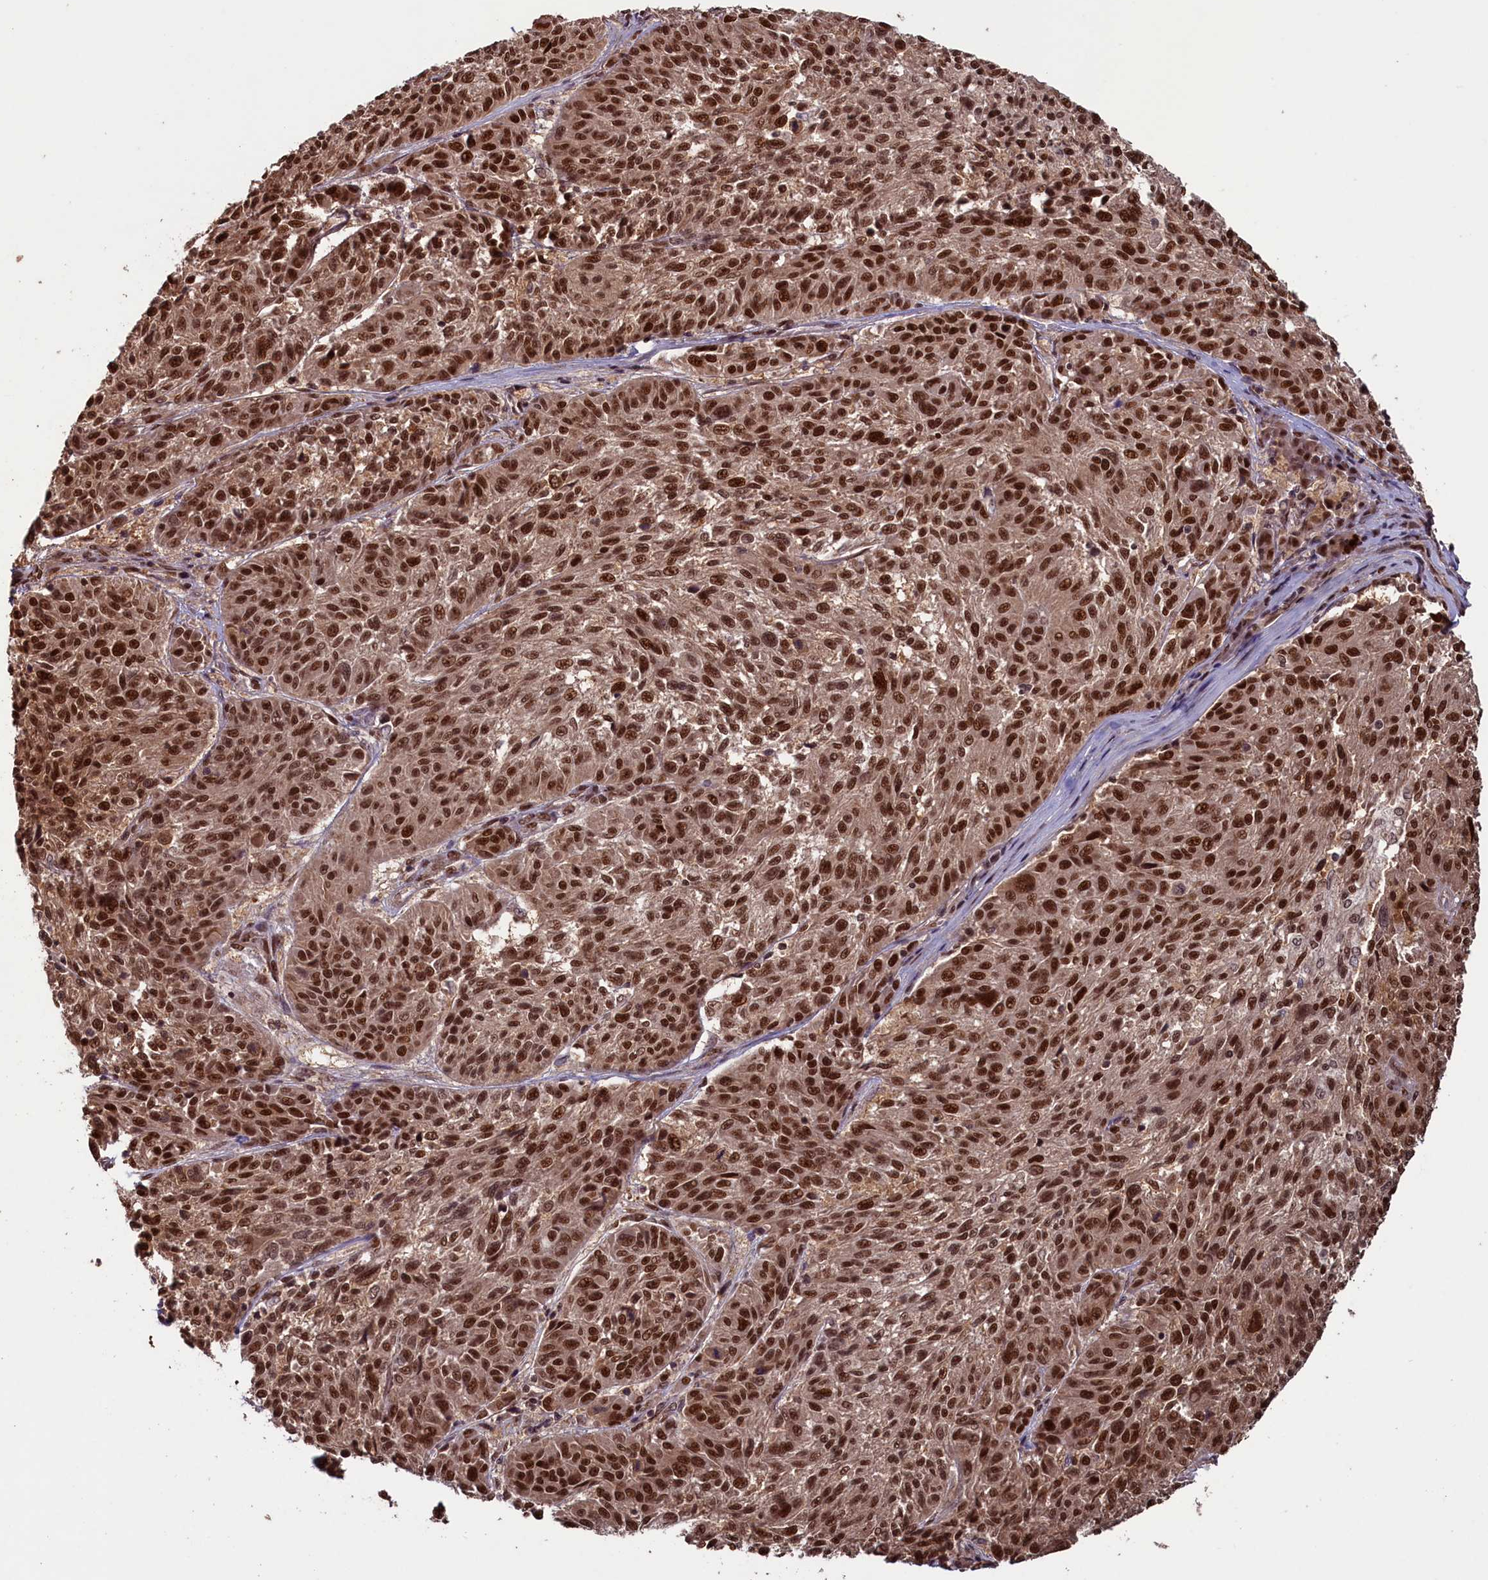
{"staining": {"intensity": "strong", "quantity": ">75%", "location": "nuclear"}, "tissue": "melanoma", "cell_type": "Tumor cells", "image_type": "cancer", "snomed": [{"axis": "morphology", "description": "Malignant melanoma, NOS"}, {"axis": "topography", "description": "Skin"}], "caption": "A photomicrograph showing strong nuclear expression in approximately >75% of tumor cells in malignant melanoma, as visualized by brown immunohistochemical staining.", "gene": "NAE1", "patient": {"sex": "male", "age": 53}}